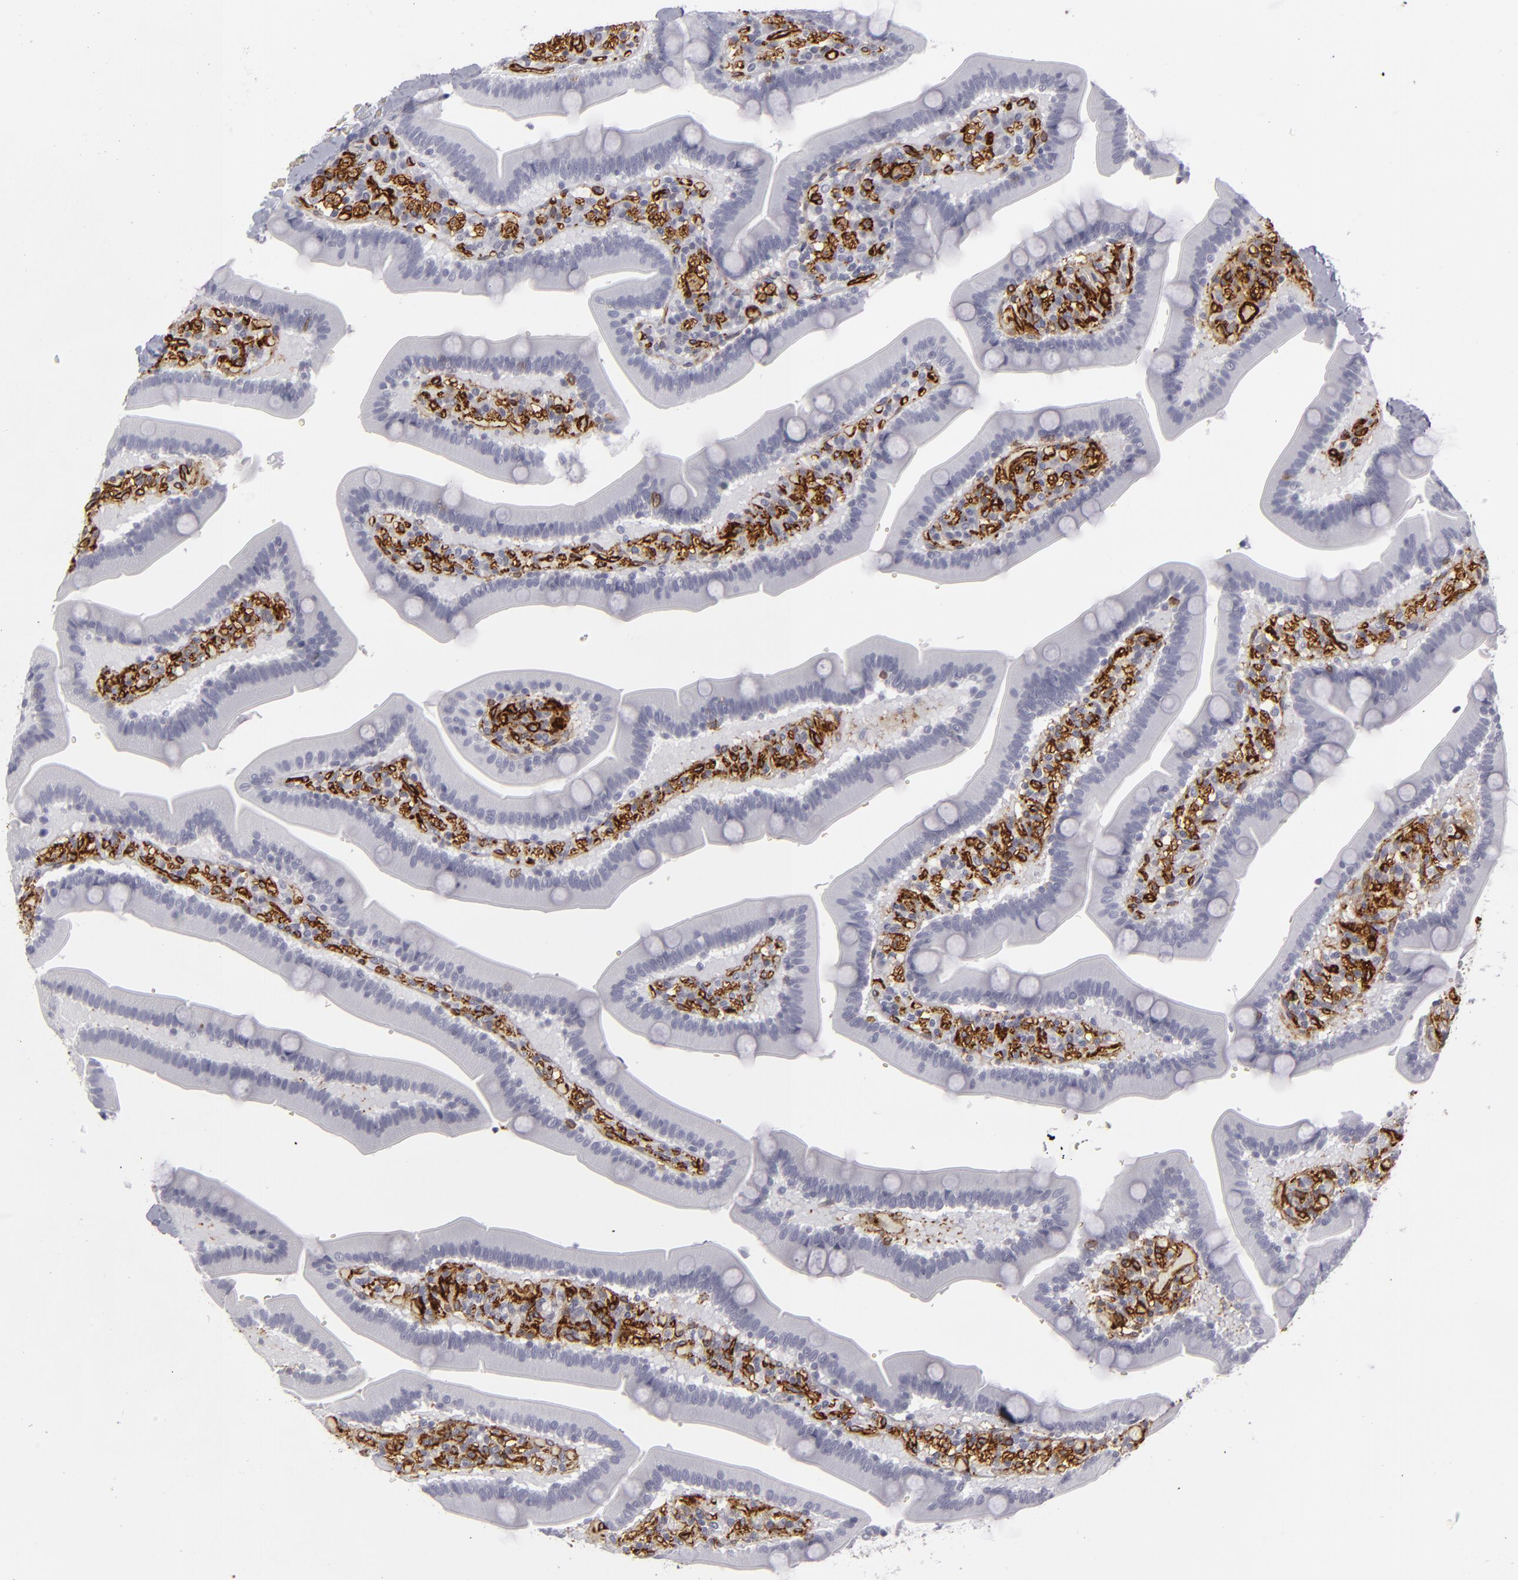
{"staining": {"intensity": "negative", "quantity": "none", "location": "none"}, "tissue": "duodenum", "cell_type": "Glandular cells", "image_type": "normal", "snomed": [{"axis": "morphology", "description": "Normal tissue, NOS"}, {"axis": "topography", "description": "Duodenum"}], "caption": "A high-resolution photomicrograph shows immunohistochemistry (IHC) staining of normal duodenum, which reveals no significant positivity in glandular cells. Brightfield microscopy of immunohistochemistry (IHC) stained with DAB (3,3'-diaminobenzidine) (brown) and hematoxylin (blue), captured at high magnification.", "gene": "MCAM", "patient": {"sex": "male", "age": 66}}